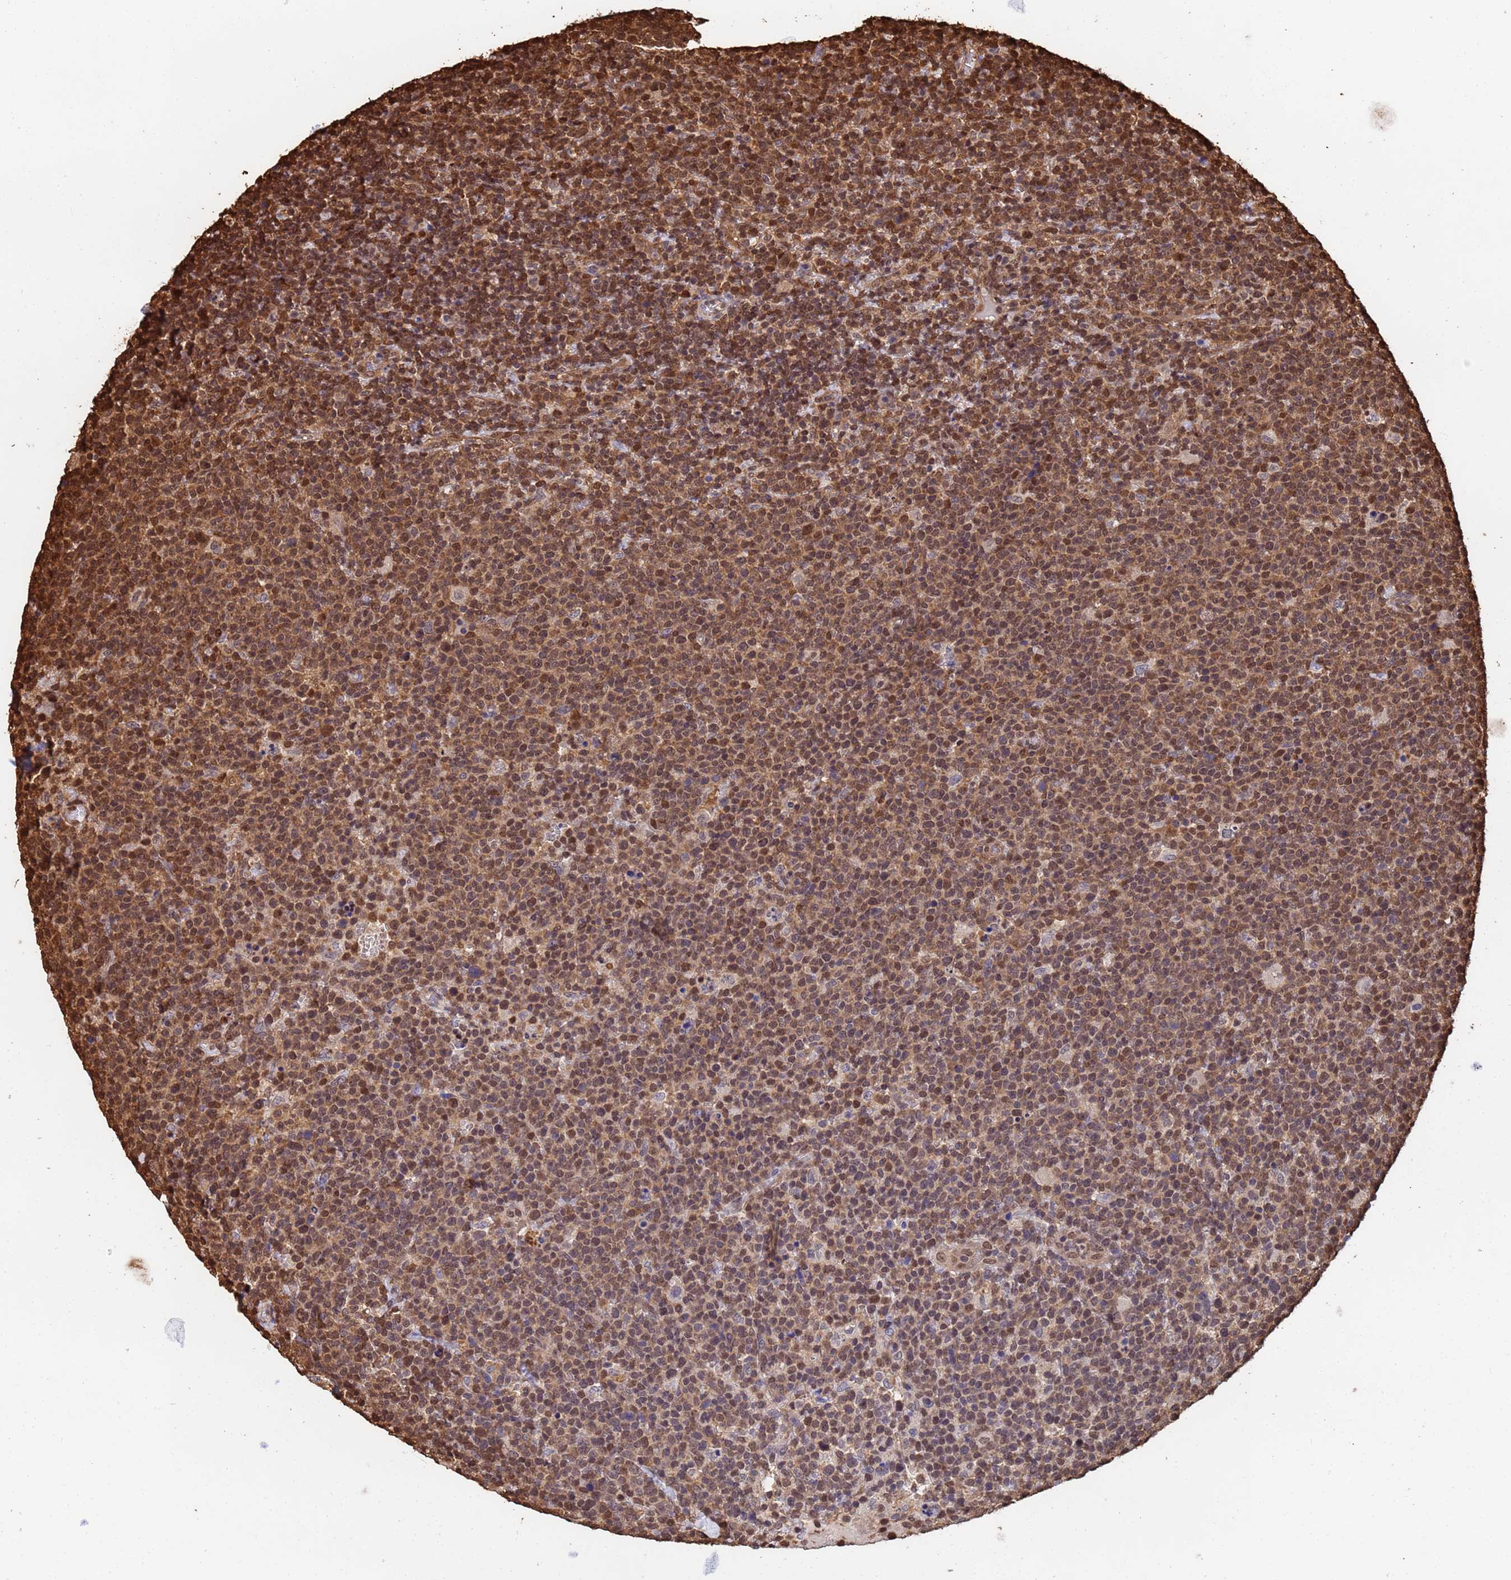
{"staining": {"intensity": "moderate", "quantity": ">75%", "location": "cytoplasmic/membranous,nuclear"}, "tissue": "lymphoma", "cell_type": "Tumor cells", "image_type": "cancer", "snomed": [{"axis": "morphology", "description": "Malignant lymphoma, non-Hodgkin's type, High grade"}, {"axis": "topography", "description": "Lymph node"}], "caption": "Immunohistochemical staining of human lymphoma displays medium levels of moderate cytoplasmic/membranous and nuclear staining in approximately >75% of tumor cells.", "gene": "SUMO4", "patient": {"sex": "male", "age": 61}}